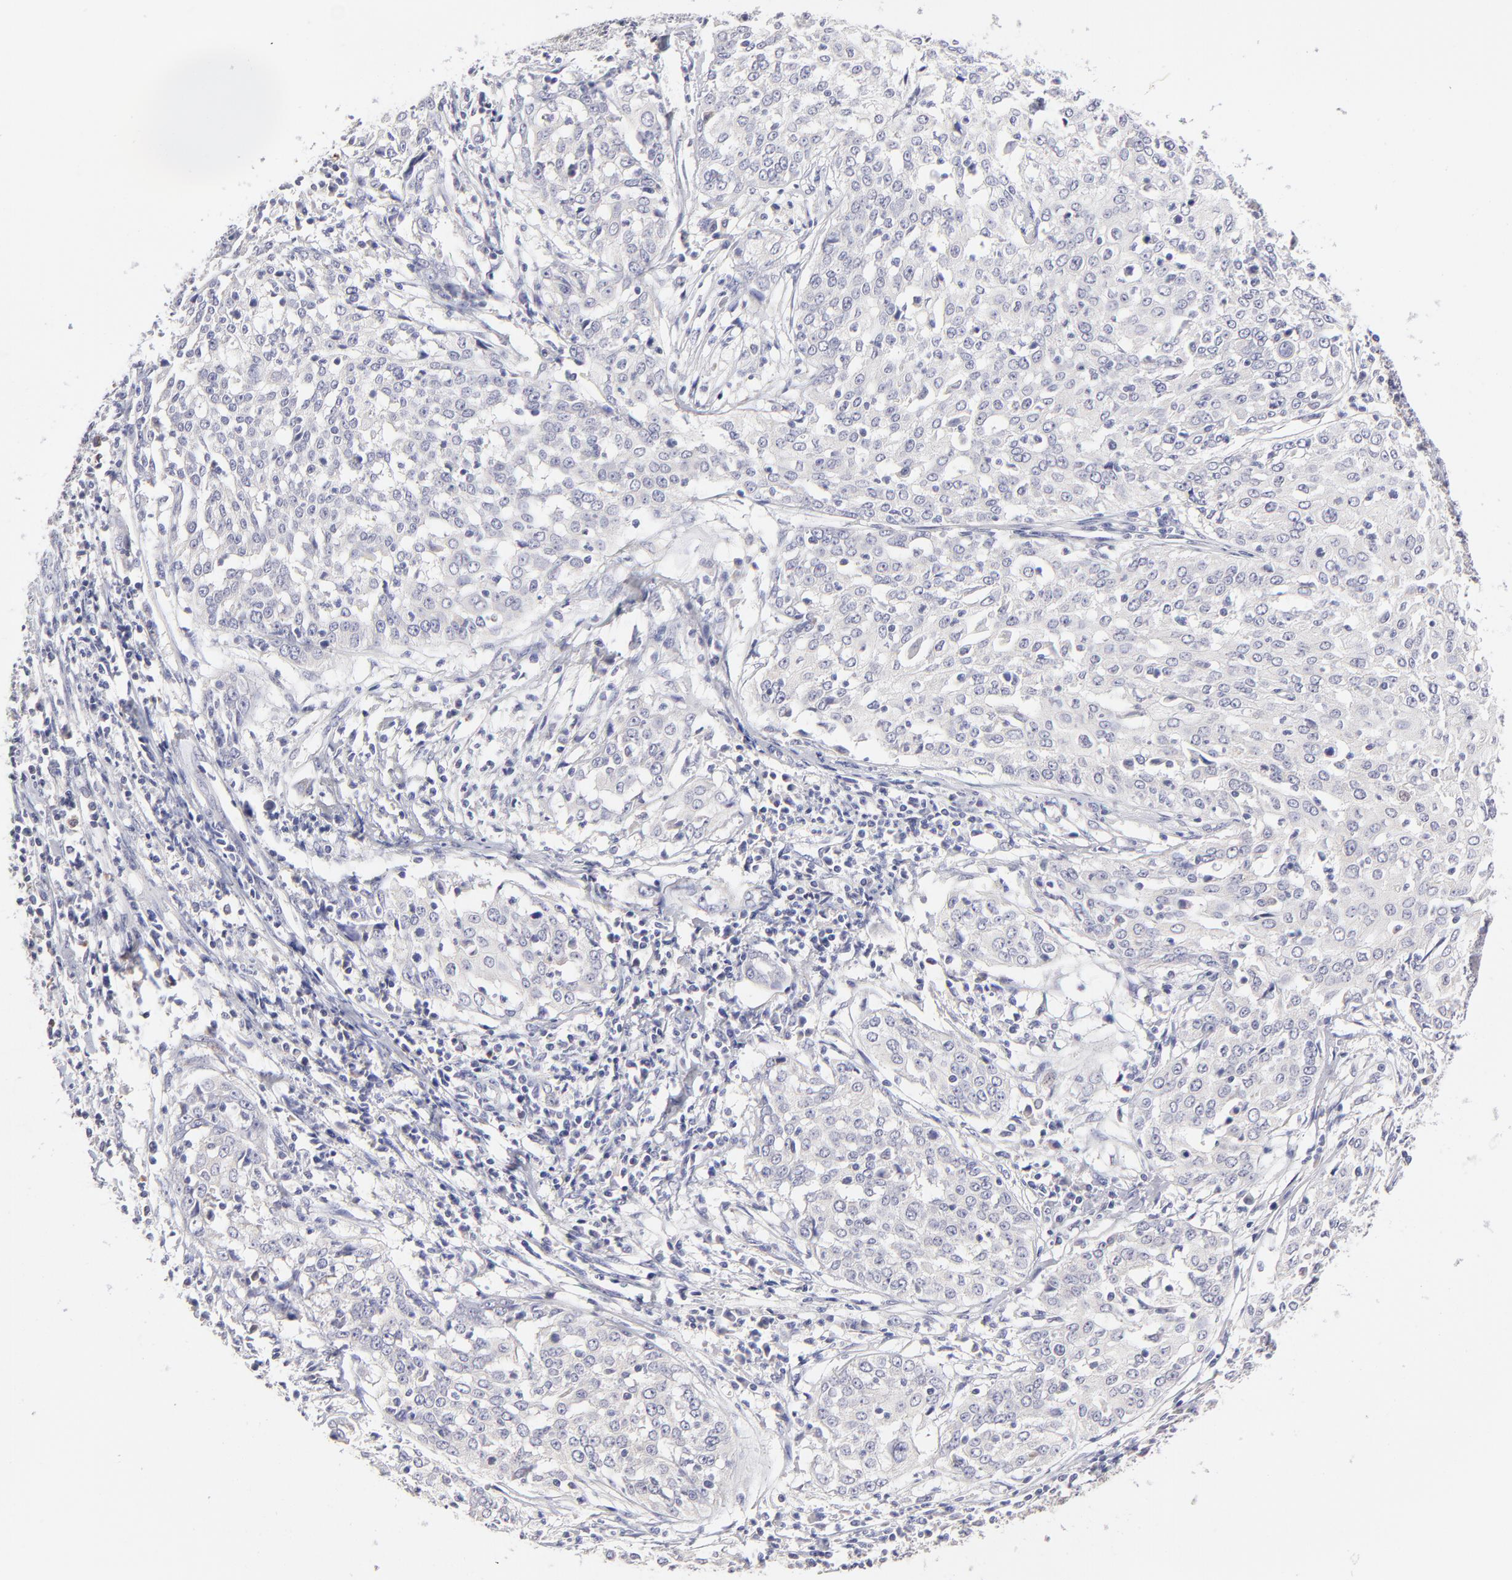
{"staining": {"intensity": "negative", "quantity": "none", "location": "none"}, "tissue": "cervical cancer", "cell_type": "Tumor cells", "image_type": "cancer", "snomed": [{"axis": "morphology", "description": "Squamous cell carcinoma, NOS"}, {"axis": "topography", "description": "Cervix"}], "caption": "Protein analysis of squamous cell carcinoma (cervical) demonstrates no significant positivity in tumor cells. (Stains: DAB immunohistochemistry (IHC) with hematoxylin counter stain, Microscopy: brightfield microscopy at high magnification).", "gene": "BTG2", "patient": {"sex": "female", "age": 39}}